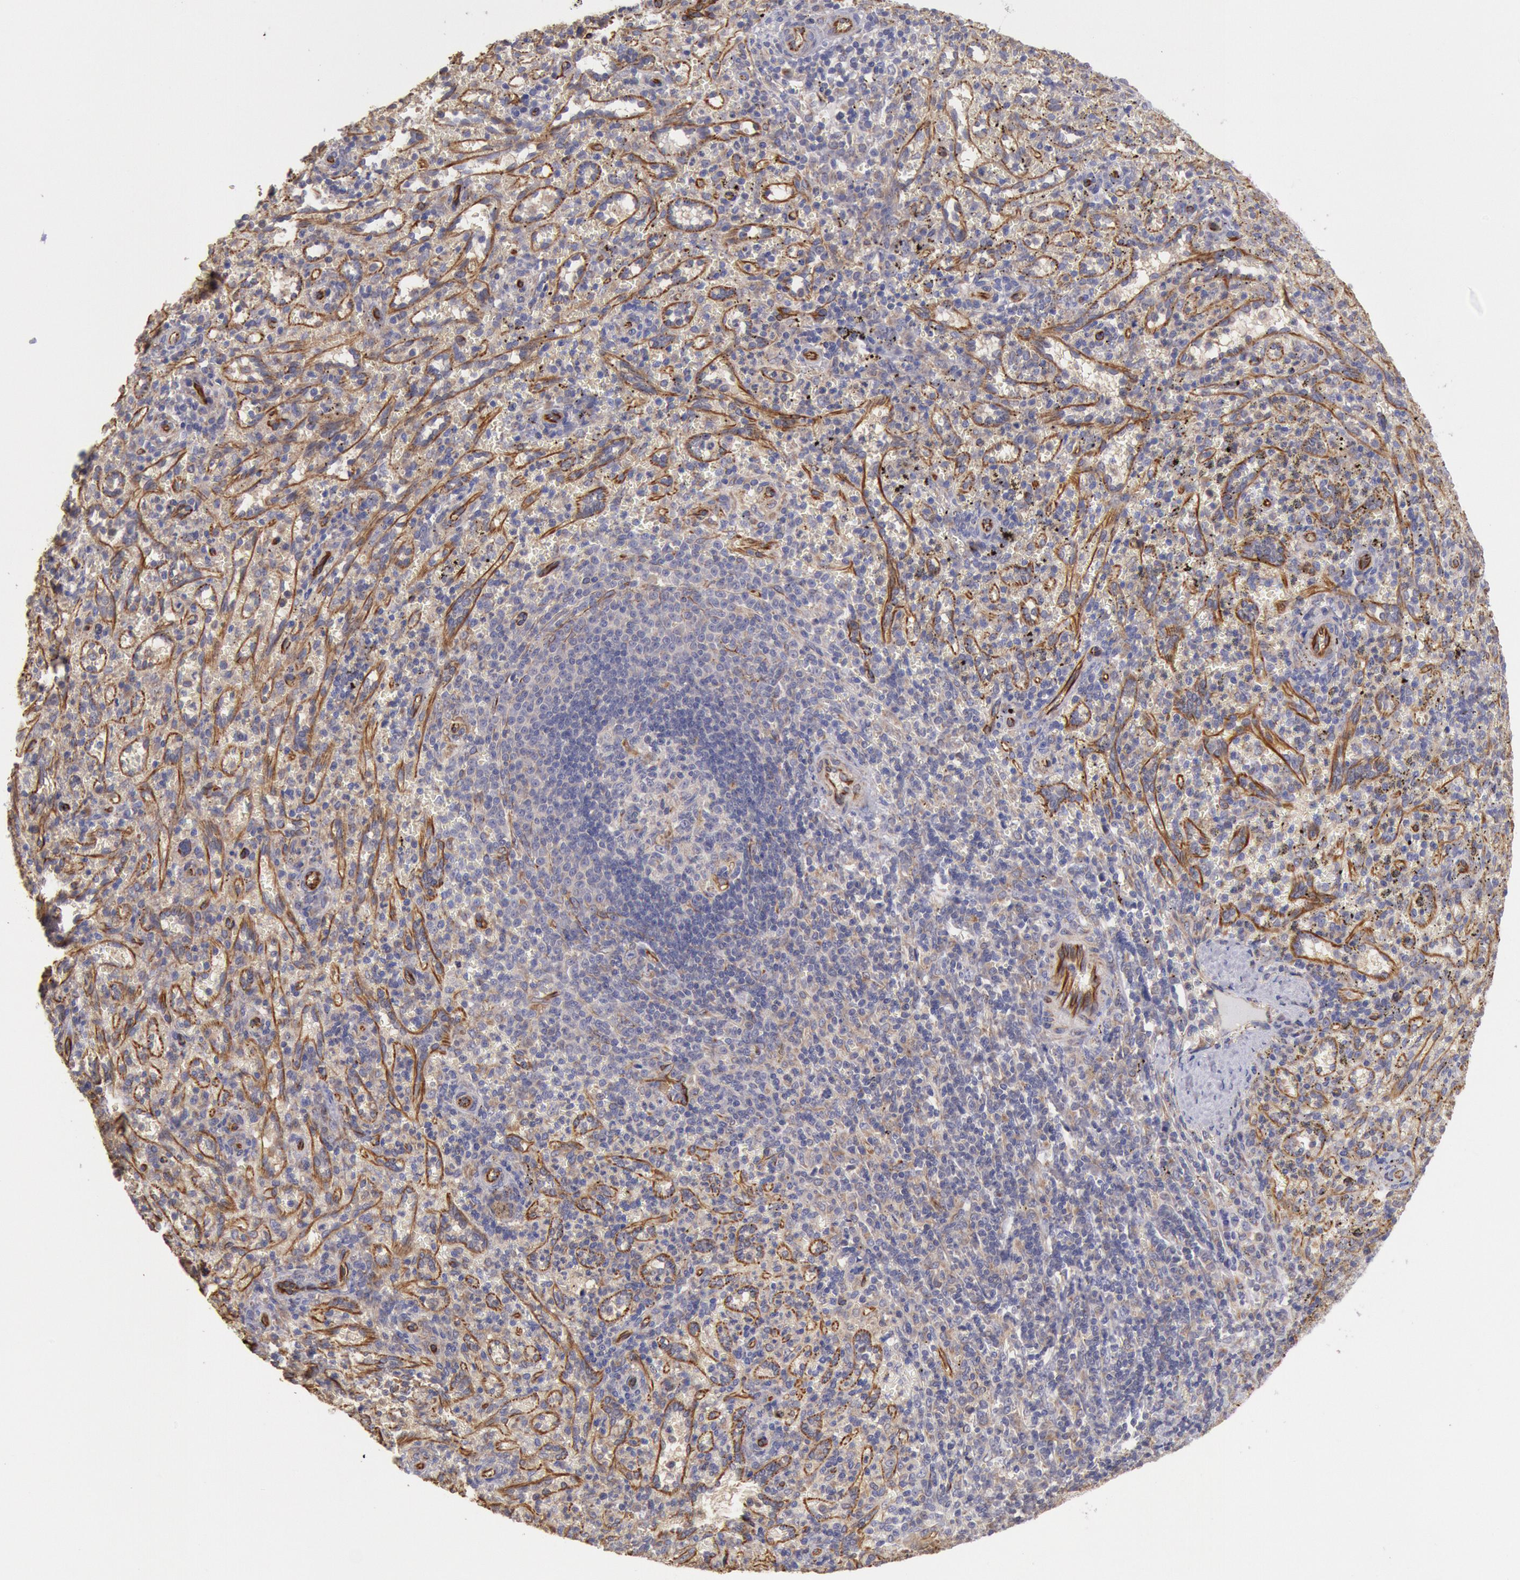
{"staining": {"intensity": "weak", "quantity": "<25%", "location": "cytoplasmic/membranous"}, "tissue": "spleen", "cell_type": "Cells in red pulp", "image_type": "normal", "snomed": [{"axis": "morphology", "description": "Normal tissue, NOS"}, {"axis": "topography", "description": "Spleen"}], "caption": "This is an IHC histopathology image of benign spleen. There is no staining in cells in red pulp.", "gene": "RNF139", "patient": {"sex": "female", "age": 10}}